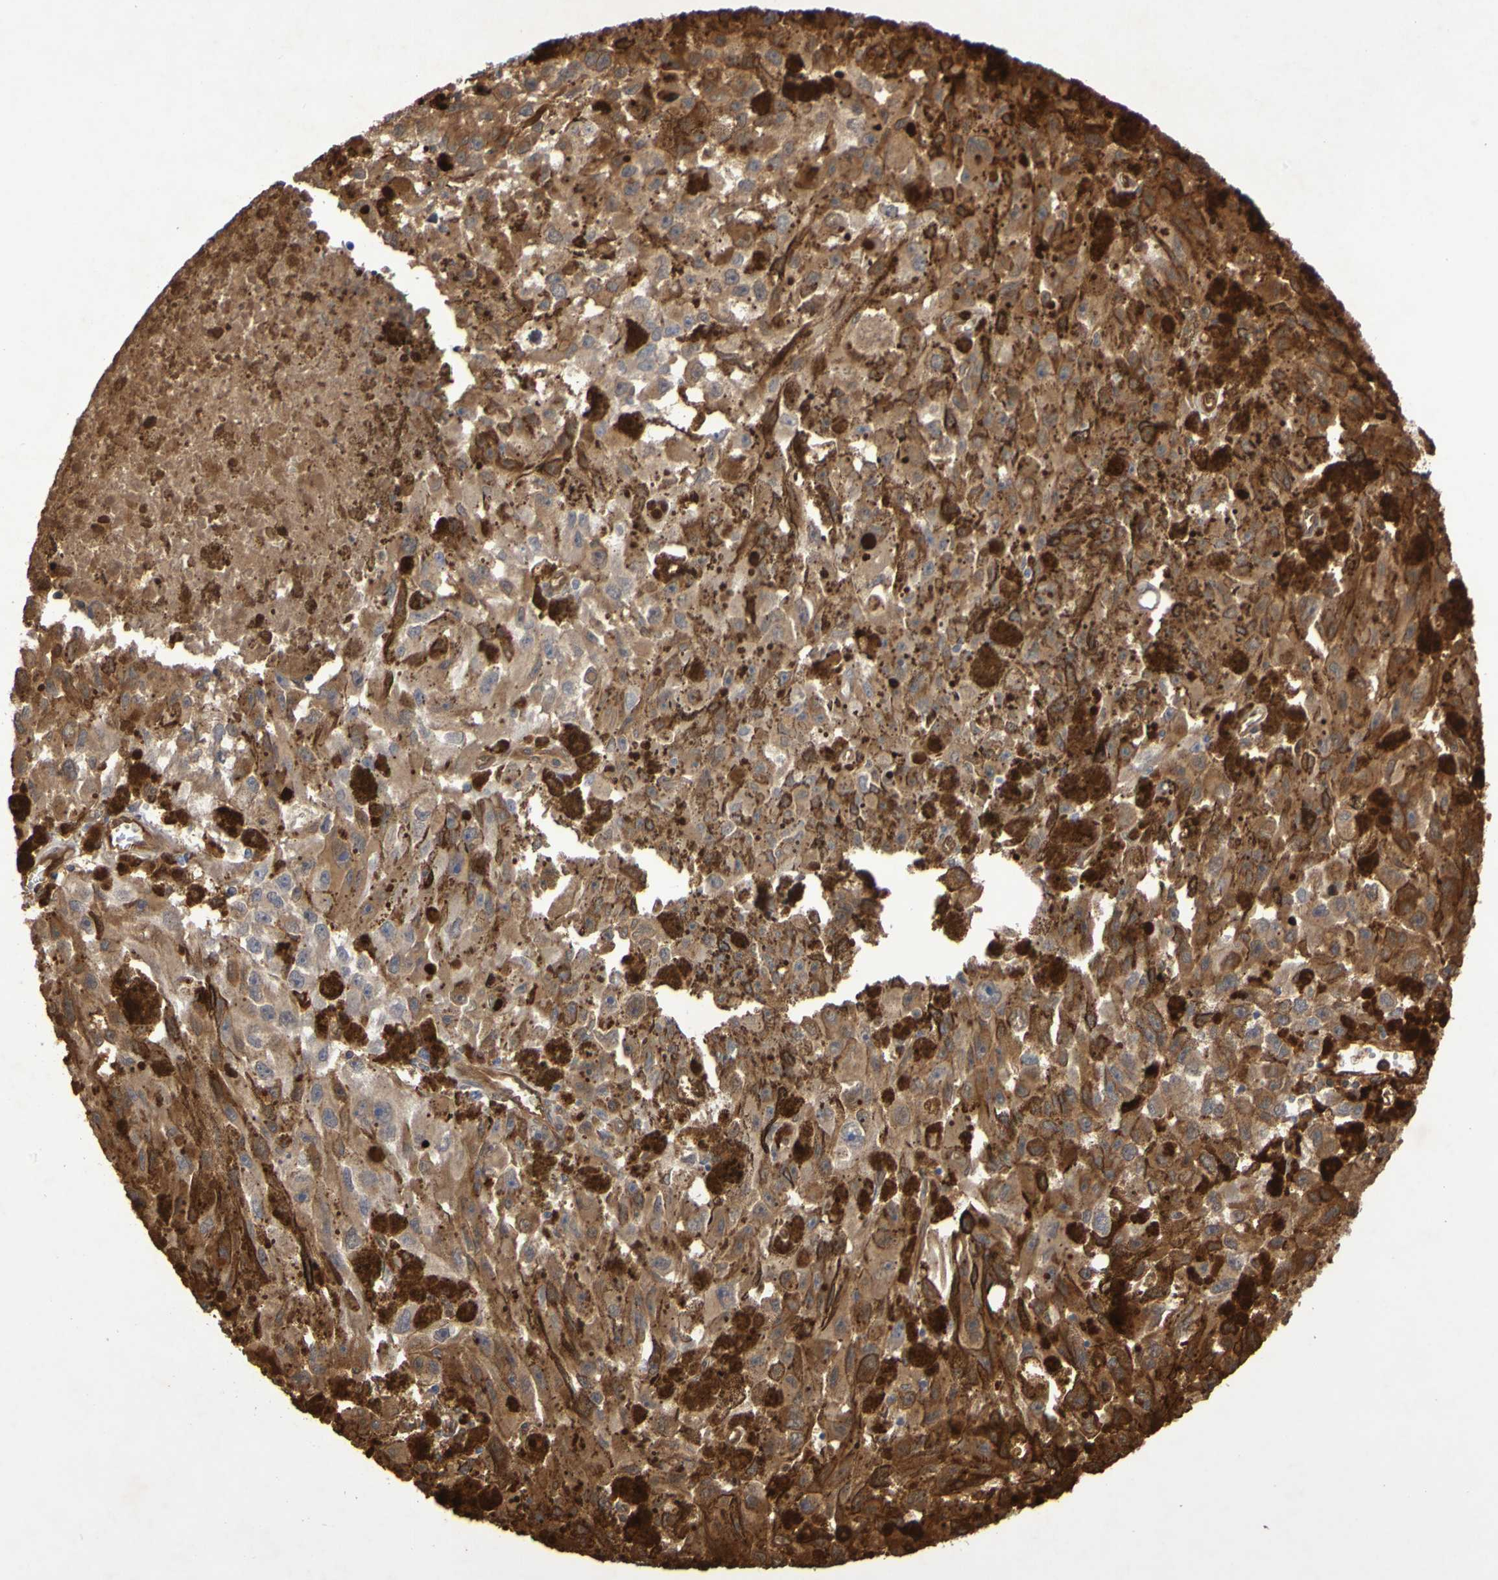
{"staining": {"intensity": "moderate", "quantity": ">75%", "location": "cytoplasmic/membranous"}, "tissue": "melanoma", "cell_type": "Tumor cells", "image_type": "cancer", "snomed": [{"axis": "morphology", "description": "Malignant melanoma, NOS"}, {"axis": "topography", "description": "Skin"}], "caption": "Human melanoma stained for a protein (brown) demonstrates moderate cytoplasmic/membranous positive positivity in approximately >75% of tumor cells.", "gene": "SERPINB6", "patient": {"sex": "female", "age": 104}}